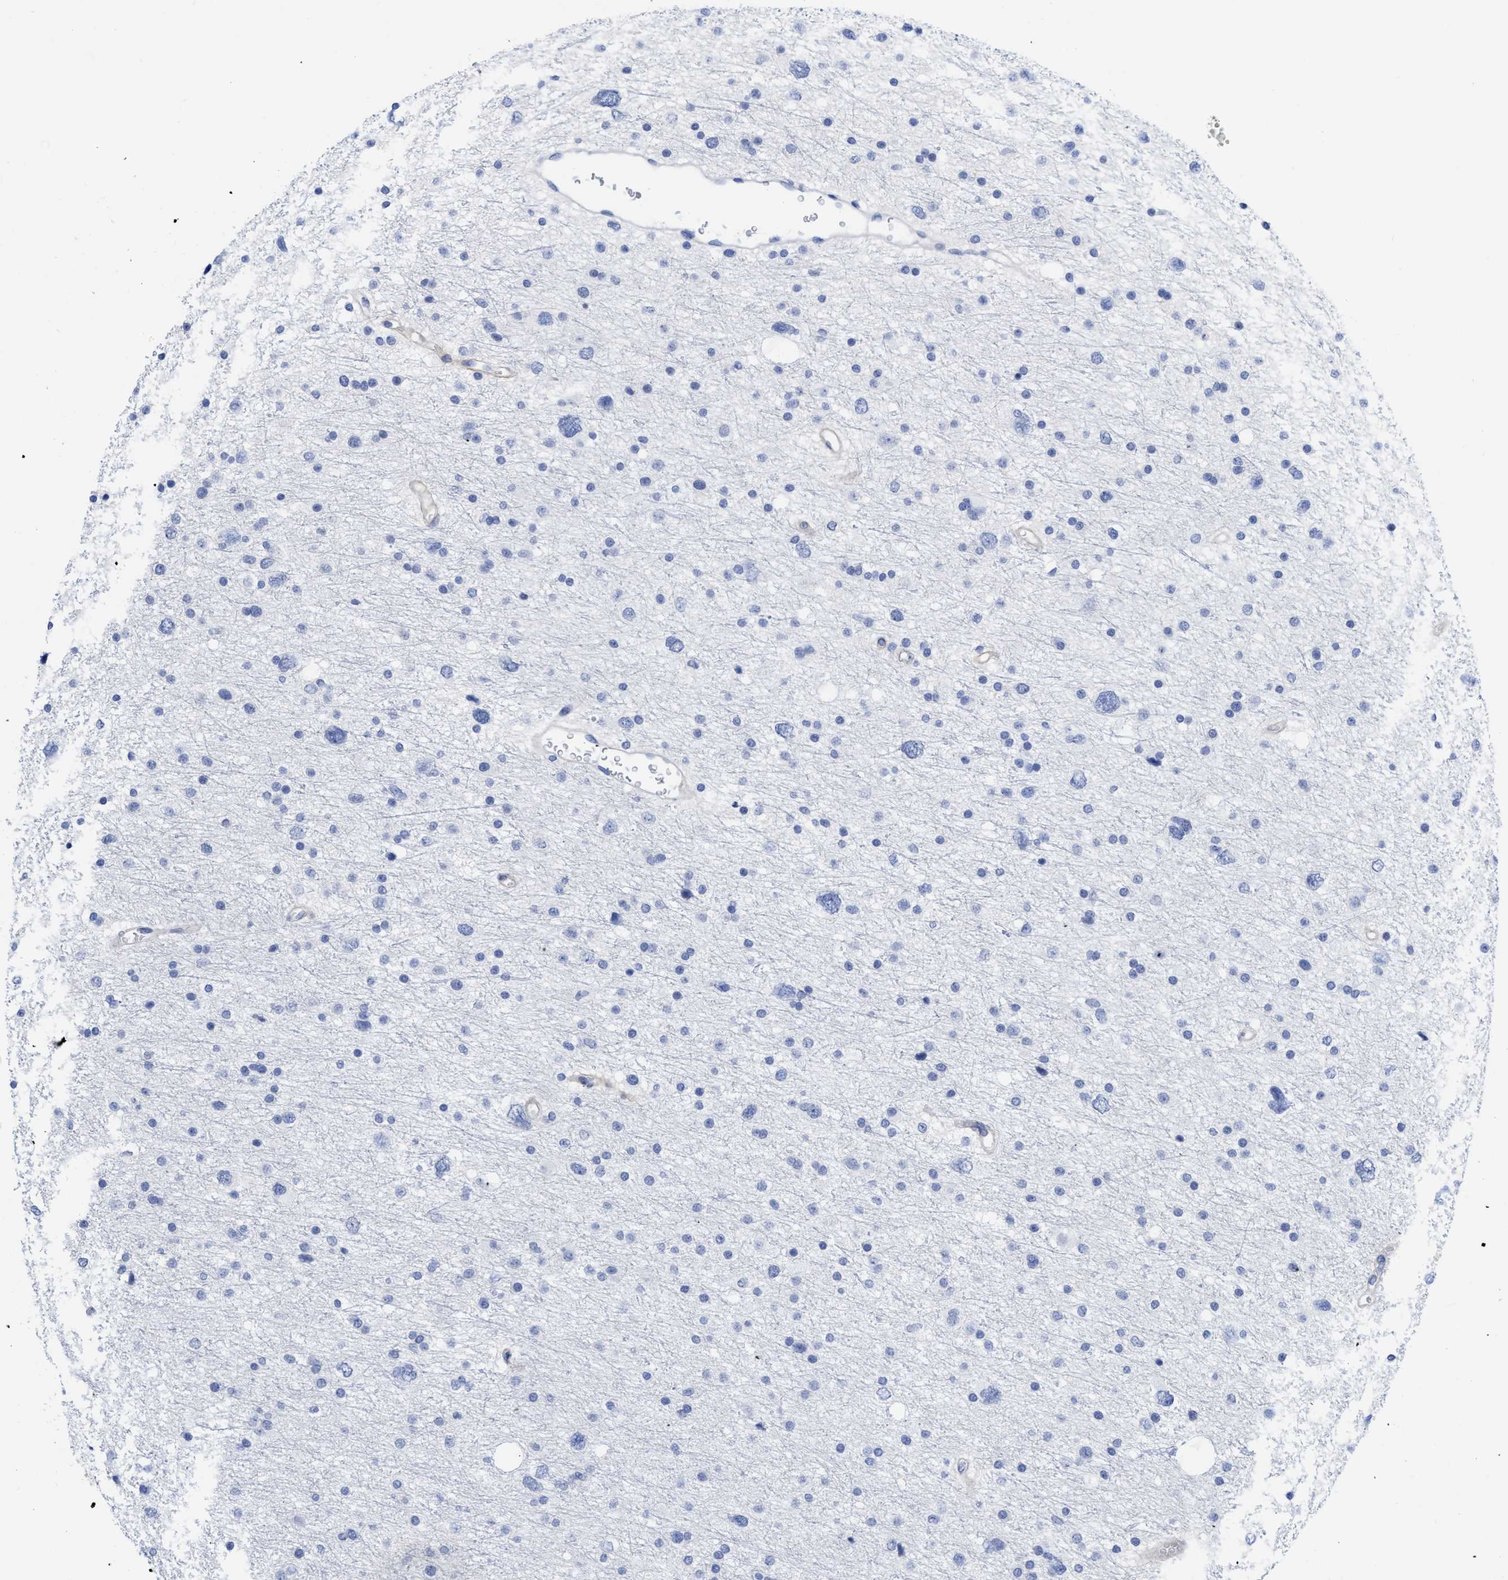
{"staining": {"intensity": "negative", "quantity": "none", "location": "none"}, "tissue": "glioma", "cell_type": "Tumor cells", "image_type": "cancer", "snomed": [{"axis": "morphology", "description": "Glioma, malignant, Low grade"}, {"axis": "topography", "description": "Brain"}], "caption": "DAB immunohistochemical staining of malignant low-grade glioma shows no significant expression in tumor cells.", "gene": "ACKR1", "patient": {"sex": "female", "age": 37}}